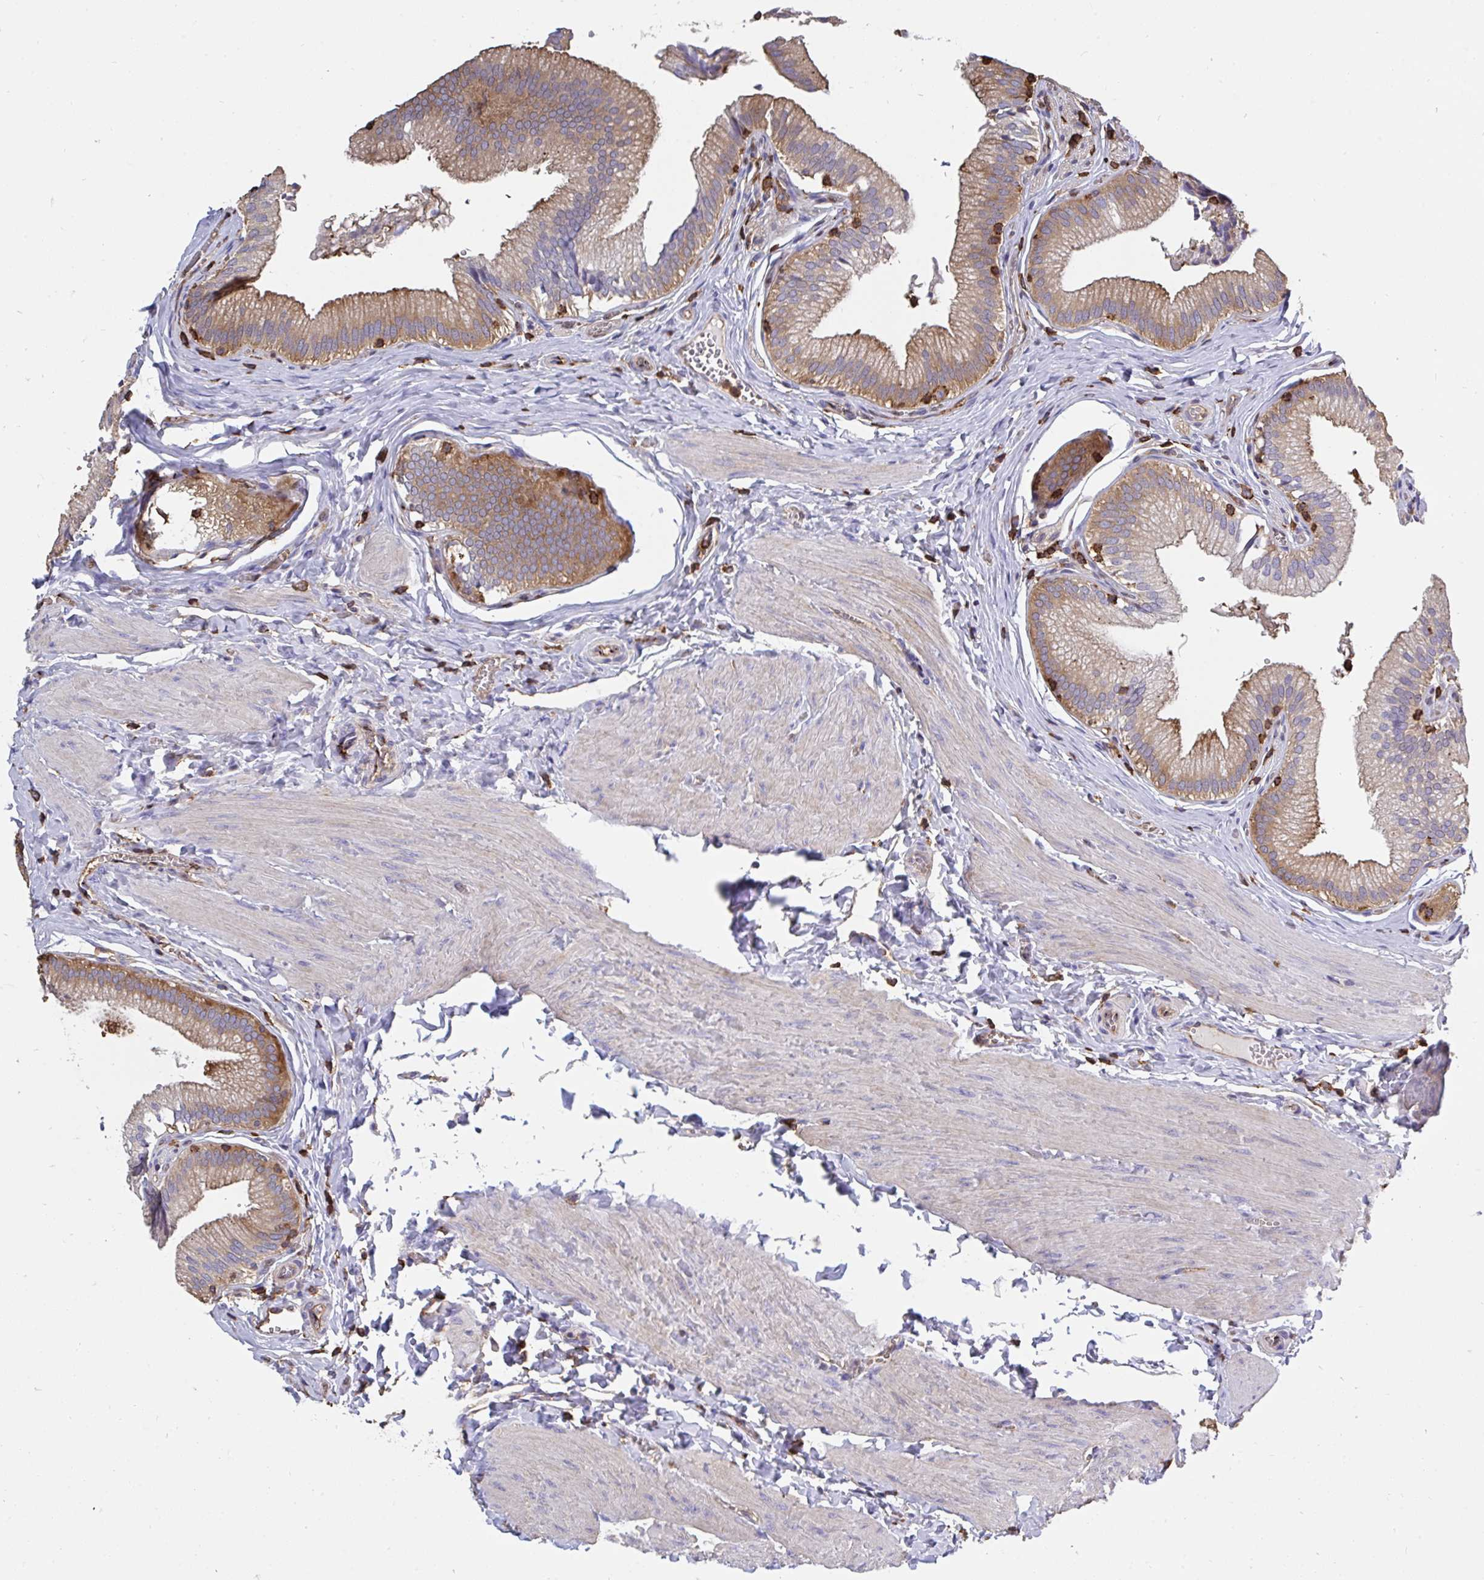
{"staining": {"intensity": "moderate", "quantity": "<25%", "location": "cytoplasmic/membranous"}, "tissue": "gallbladder", "cell_type": "Glandular cells", "image_type": "normal", "snomed": [{"axis": "morphology", "description": "Normal tissue, NOS"}, {"axis": "topography", "description": "Gallbladder"}, {"axis": "topography", "description": "Peripheral nerve tissue"}], "caption": "This is an image of IHC staining of unremarkable gallbladder, which shows moderate staining in the cytoplasmic/membranous of glandular cells.", "gene": "CFL1", "patient": {"sex": "male", "age": 17}}